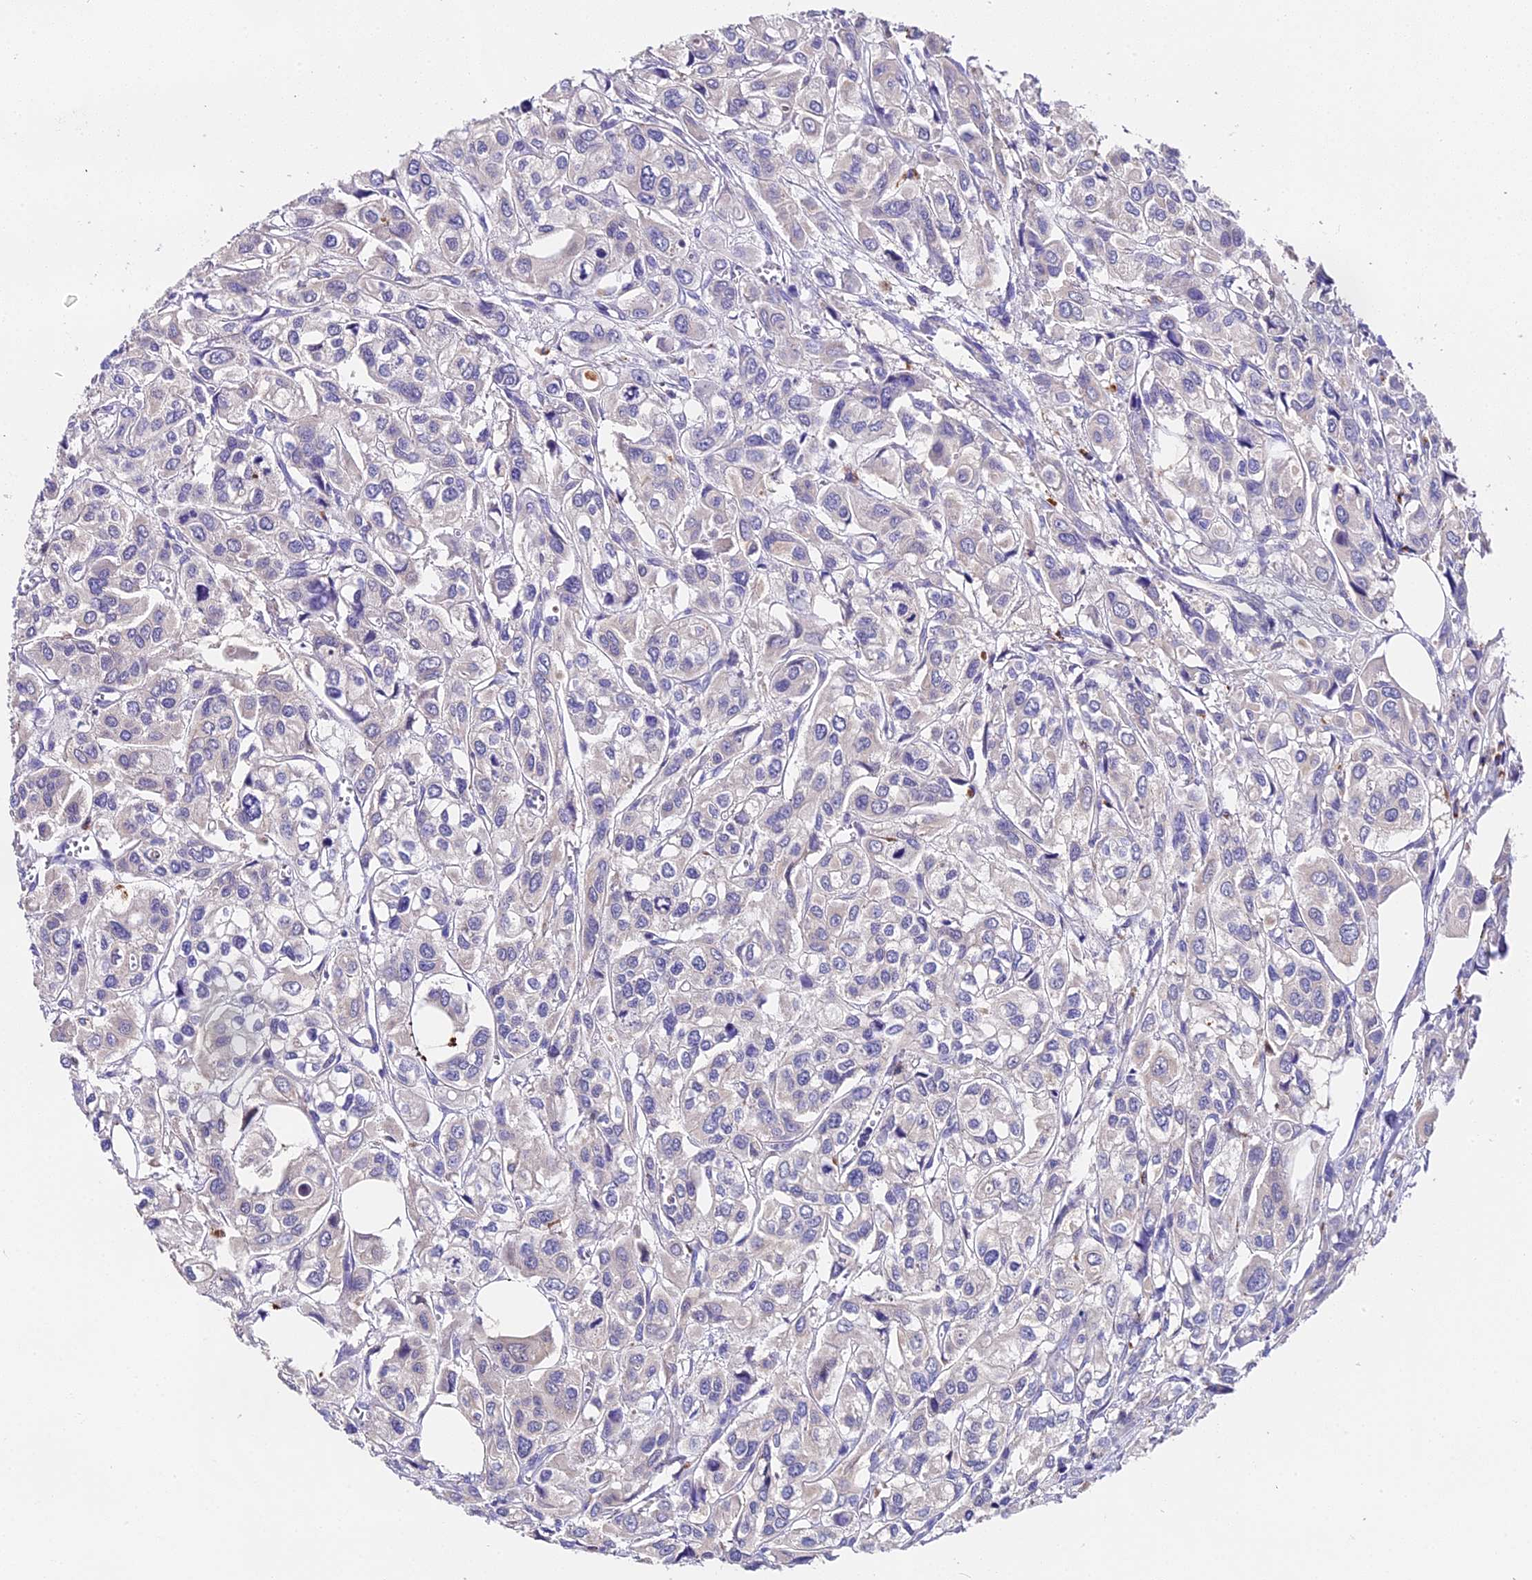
{"staining": {"intensity": "negative", "quantity": "none", "location": "none"}, "tissue": "urothelial cancer", "cell_type": "Tumor cells", "image_type": "cancer", "snomed": [{"axis": "morphology", "description": "Urothelial carcinoma, High grade"}, {"axis": "topography", "description": "Urinary bladder"}], "caption": "Protein analysis of urothelial cancer shows no significant staining in tumor cells.", "gene": "LYPD6", "patient": {"sex": "male", "age": 67}}